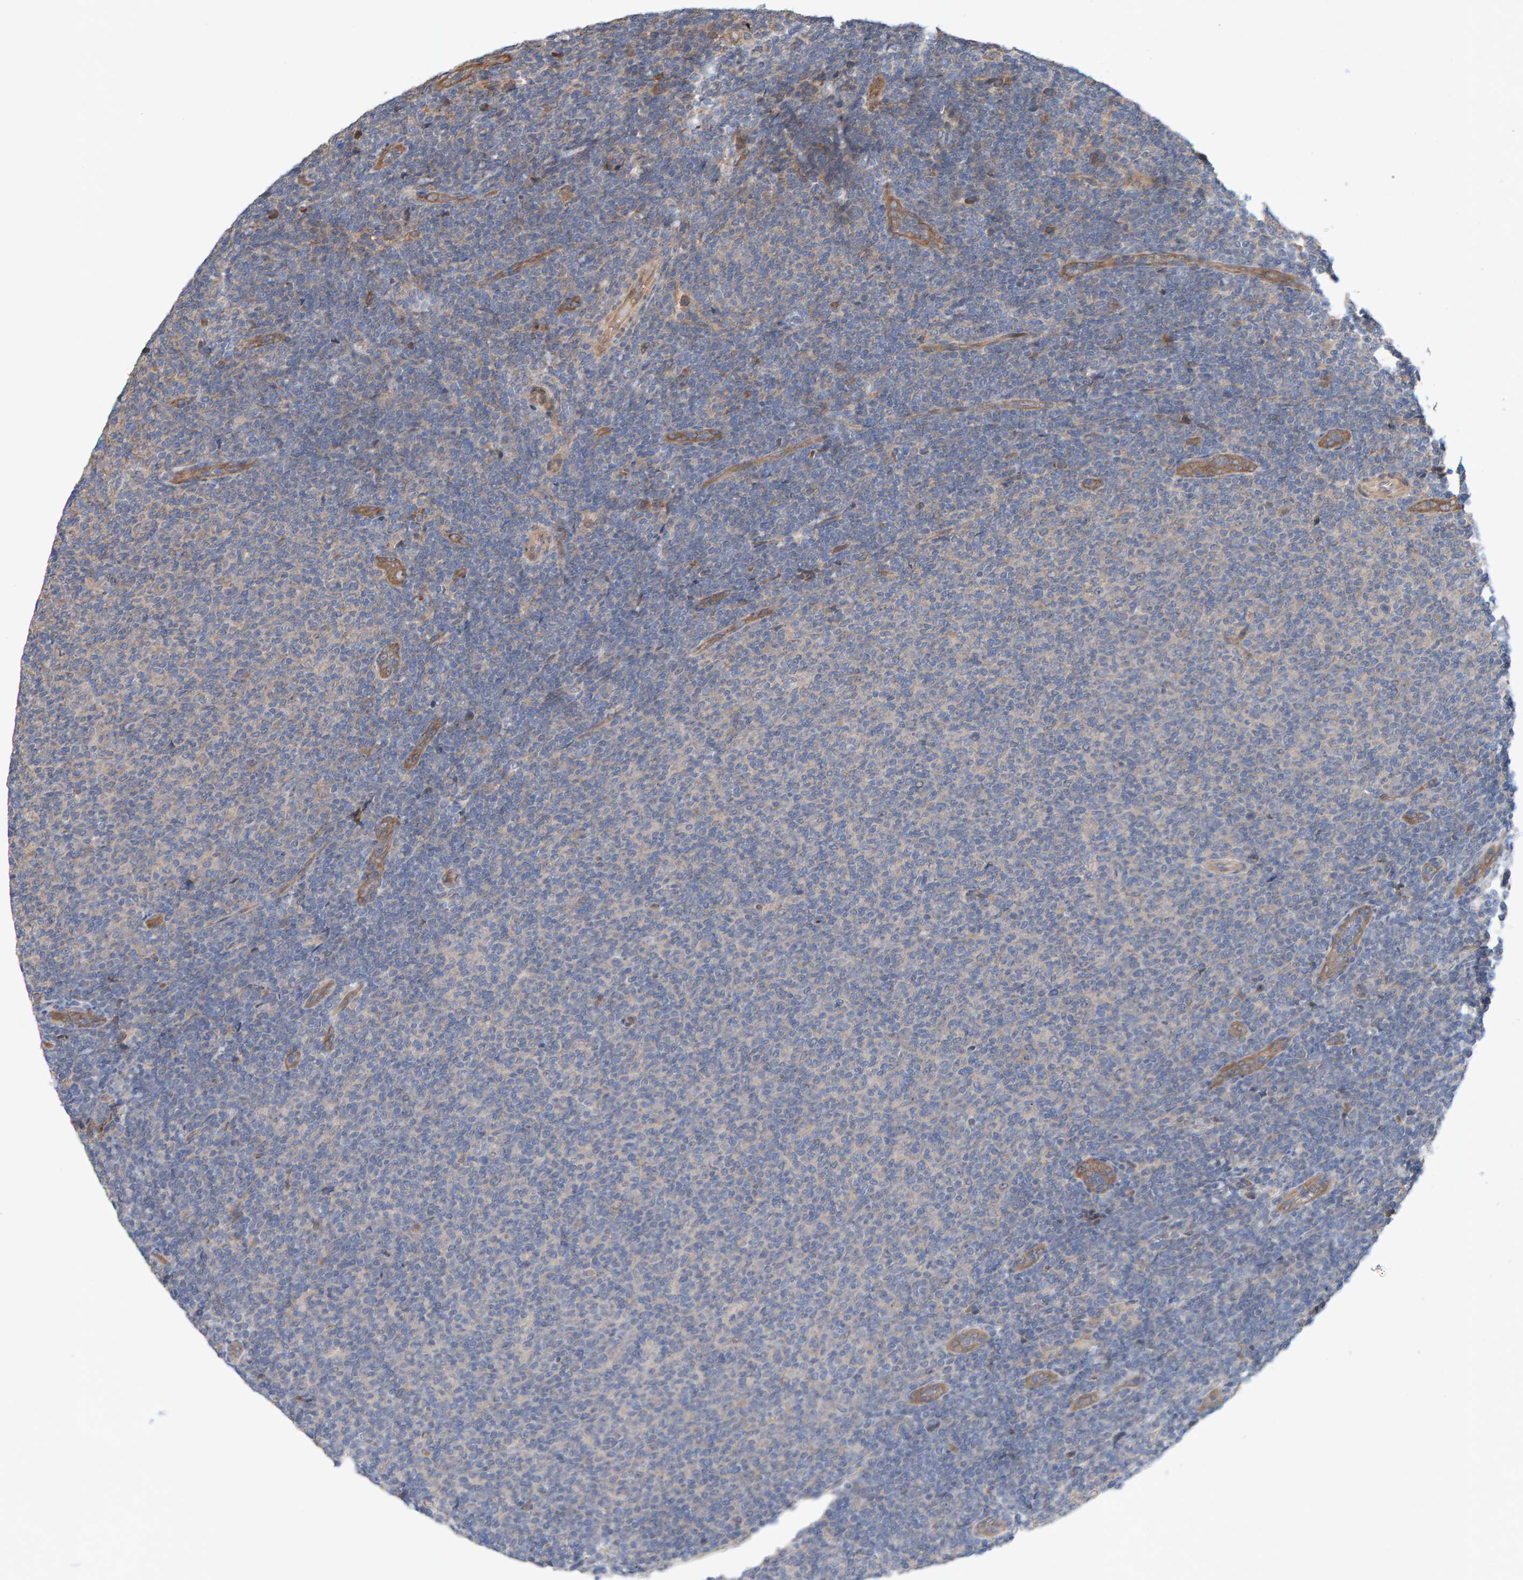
{"staining": {"intensity": "negative", "quantity": "none", "location": "none"}, "tissue": "lymphoma", "cell_type": "Tumor cells", "image_type": "cancer", "snomed": [{"axis": "morphology", "description": "Malignant lymphoma, non-Hodgkin's type, Low grade"}, {"axis": "topography", "description": "Lymph node"}], "caption": "Micrograph shows no significant protein positivity in tumor cells of lymphoma. (DAB (3,3'-diaminobenzidine) immunohistochemistry (IHC) visualized using brightfield microscopy, high magnification).", "gene": "LRSAM1", "patient": {"sex": "male", "age": 66}}